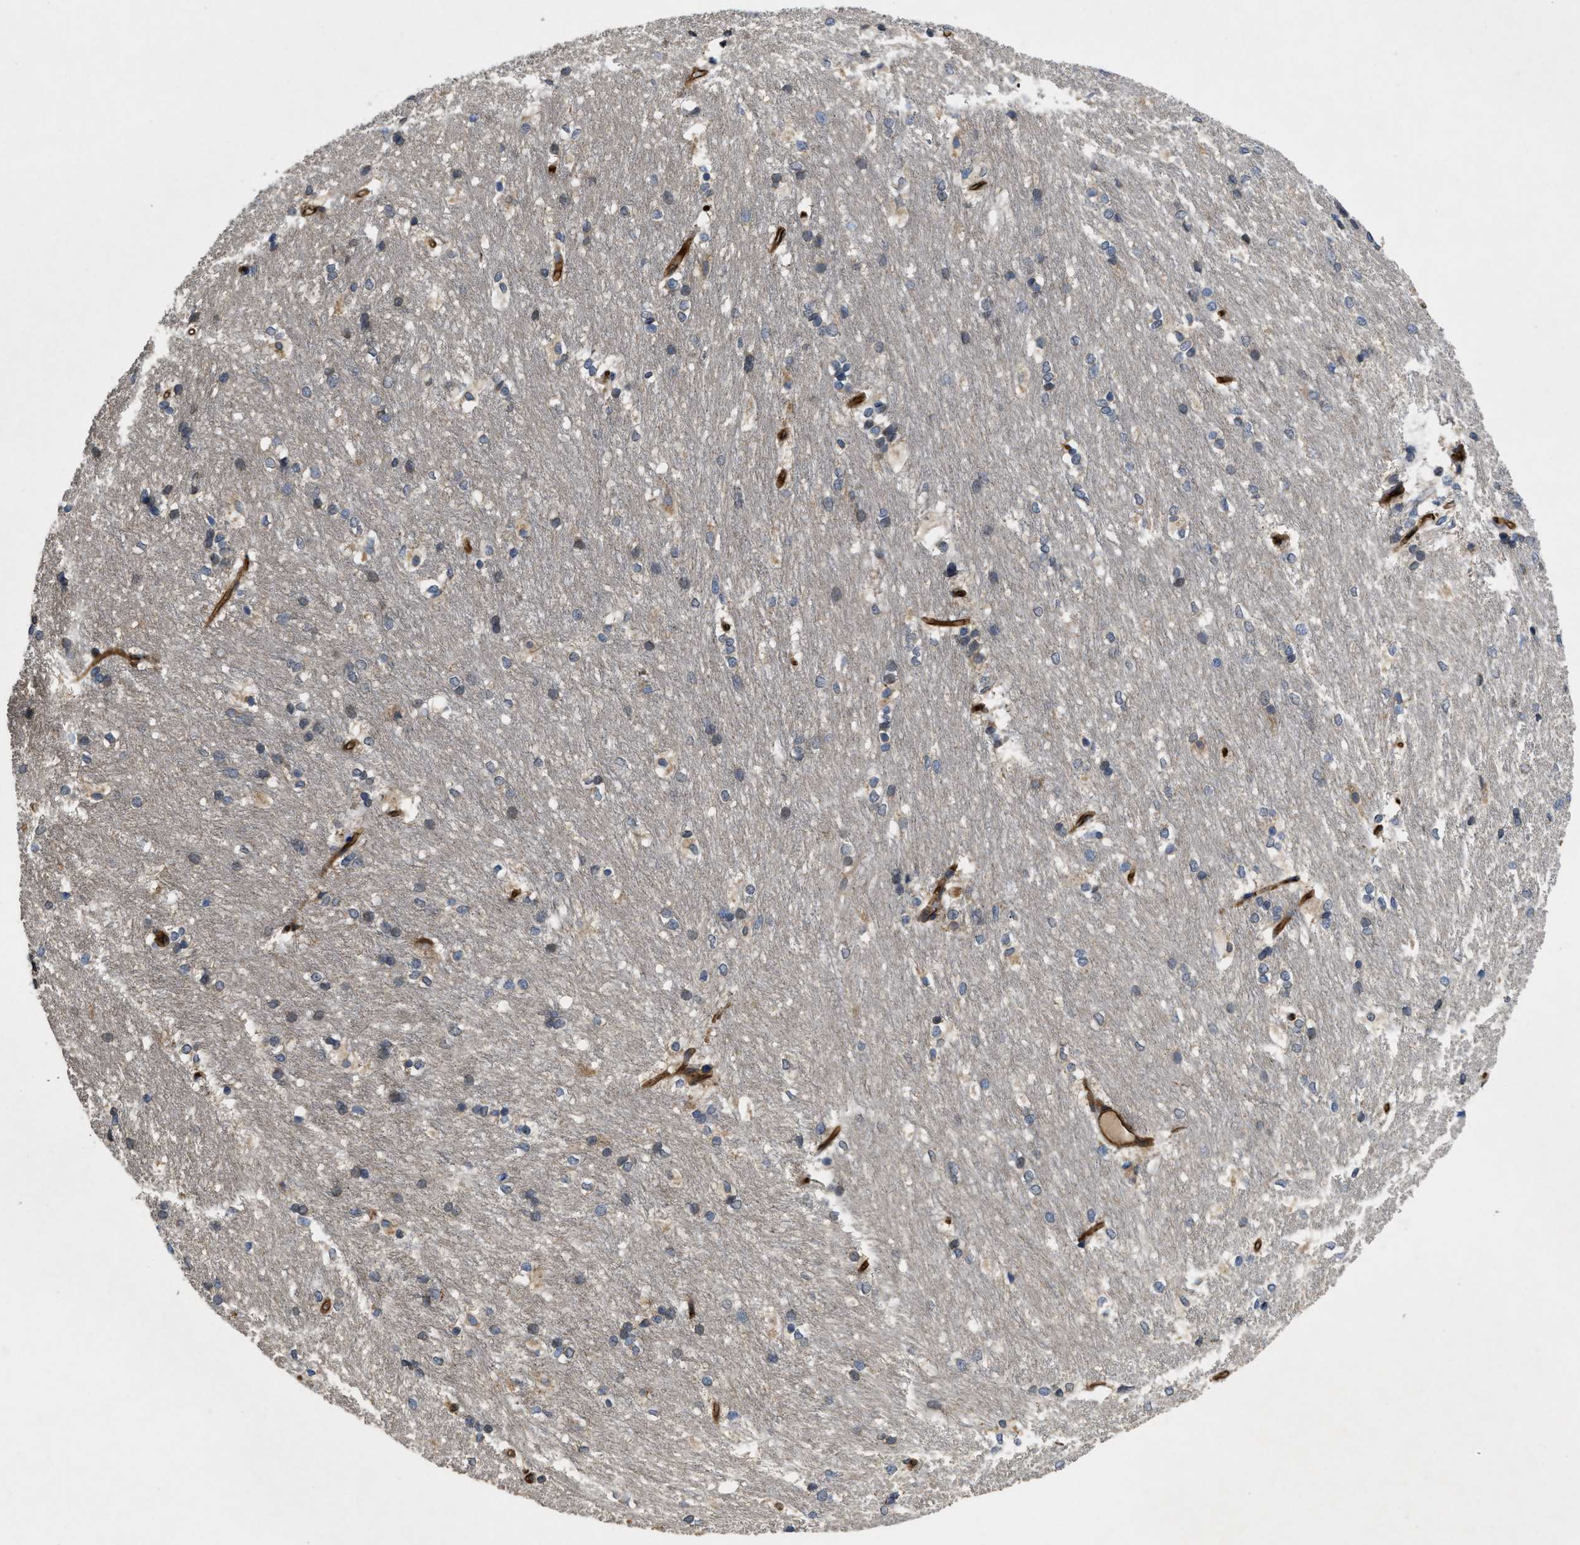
{"staining": {"intensity": "weak", "quantity": "<25%", "location": "cytoplasmic/membranous"}, "tissue": "caudate", "cell_type": "Glial cells", "image_type": "normal", "snomed": [{"axis": "morphology", "description": "Normal tissue, NOS"}, {"axis": "topography", "description": "Lateral ventricle wall"}], "caption": "DAB (3,3'-diaminobenzidine) immunohistochemical staining of unremarkable caudate shows no significant expression in glial cells.", "gene": "HSPA12B", "patient": {"sex": "female", "age": 19}}